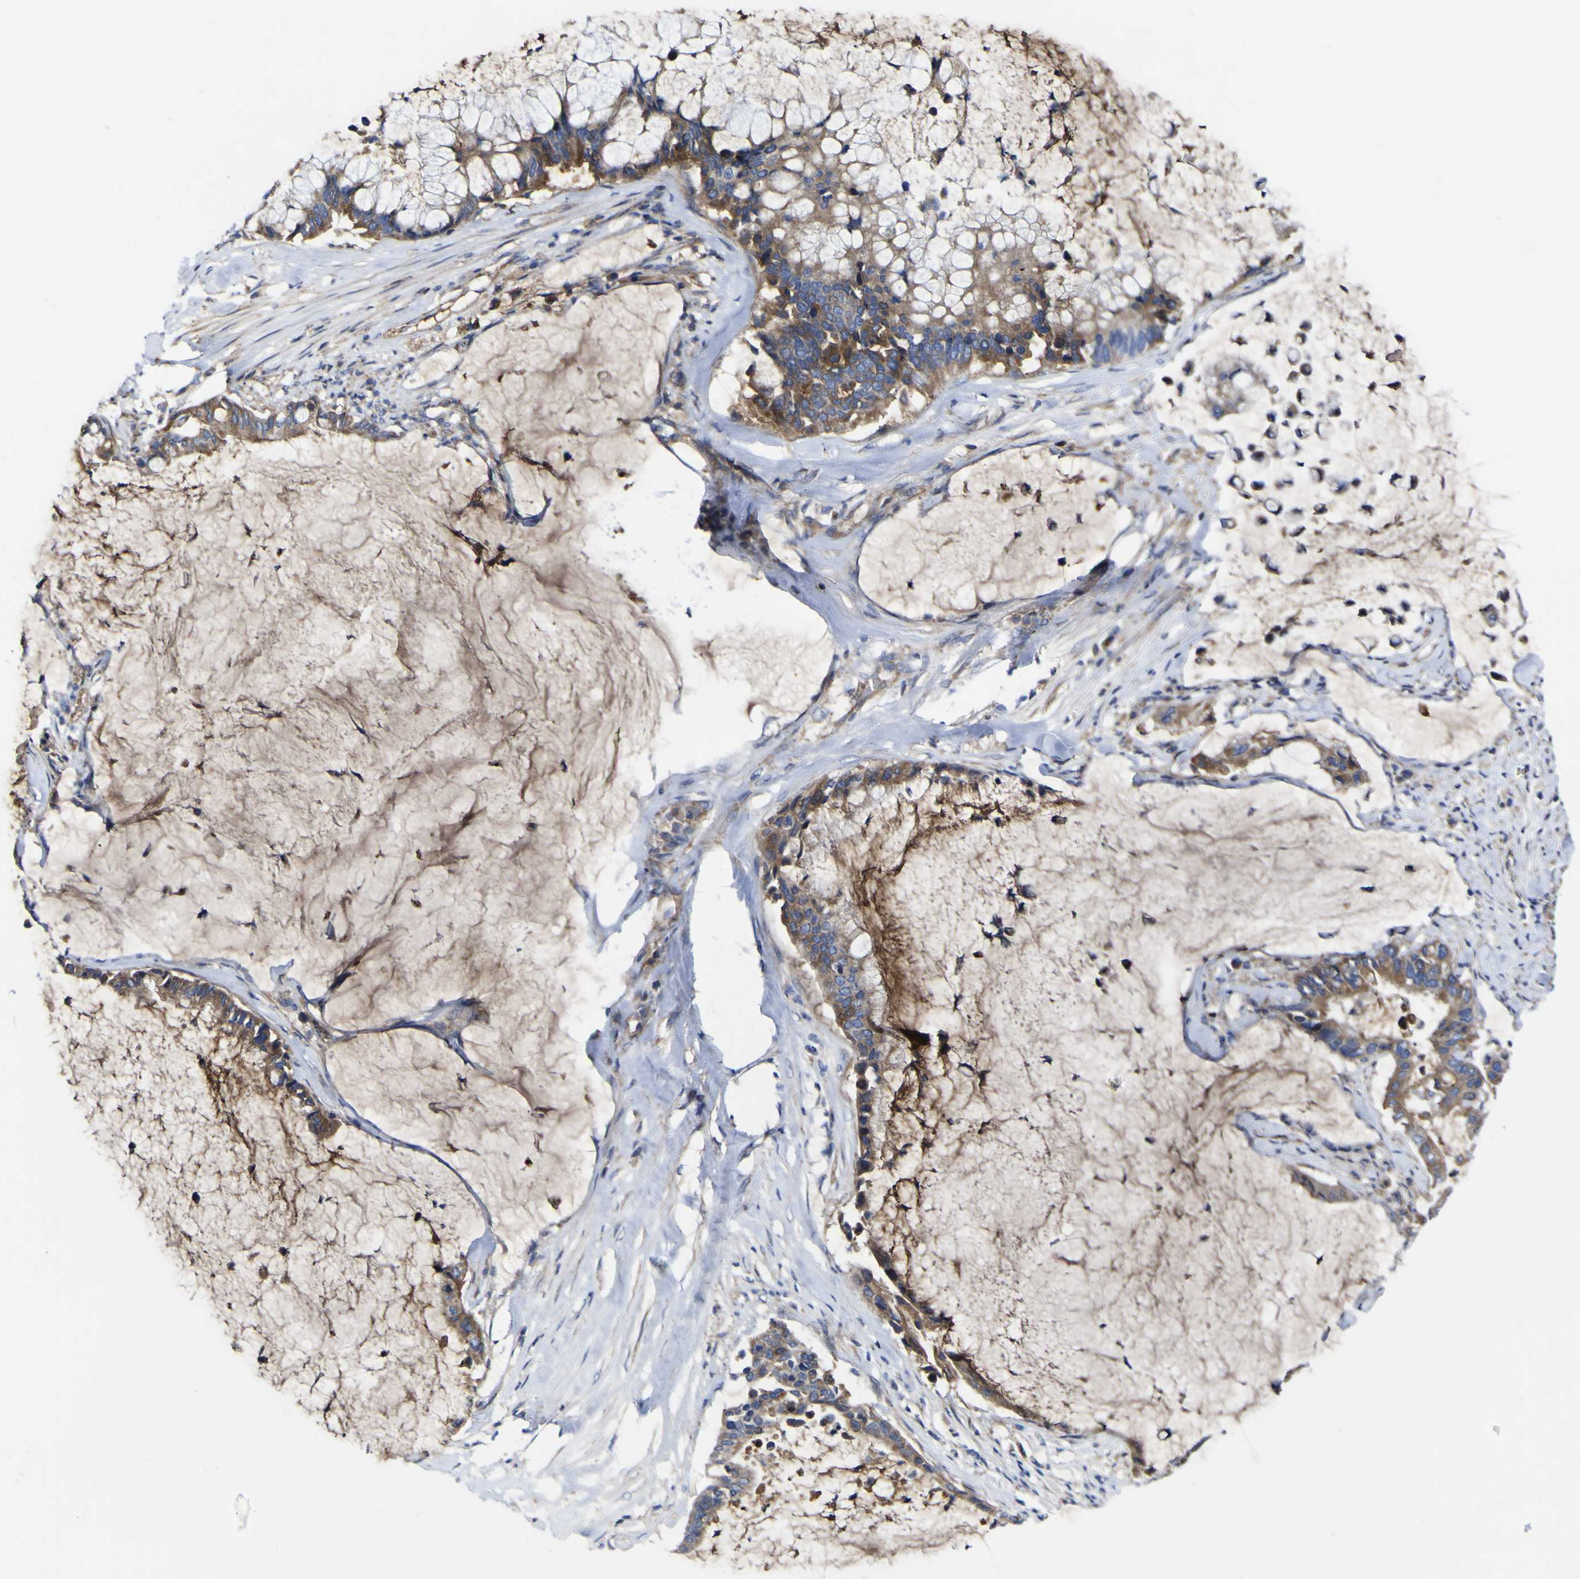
{"staining": {"intensity": "moderate", "quantity": ">75%", "location": "cytoplasmic/membranous"}, "tissue": "pancreatic cancer", "cell_type": "Tumor cells", "image_type": "cancer", "snomed": [{"axis": "morphology", "description": "Adenocarcinoma, NOS"}, {"axis": "topography", "description": "Pancreas"}], "caption": "About >75% of tumor cells in pancreatic cancer (adenocarcinoma) exhibit moderate cytoplasmic/membranous protein staining as visualized by brown immunohistochemical staining.", "gene": "CCDC90B", "patient": {"sex": "male", "age": 41}}